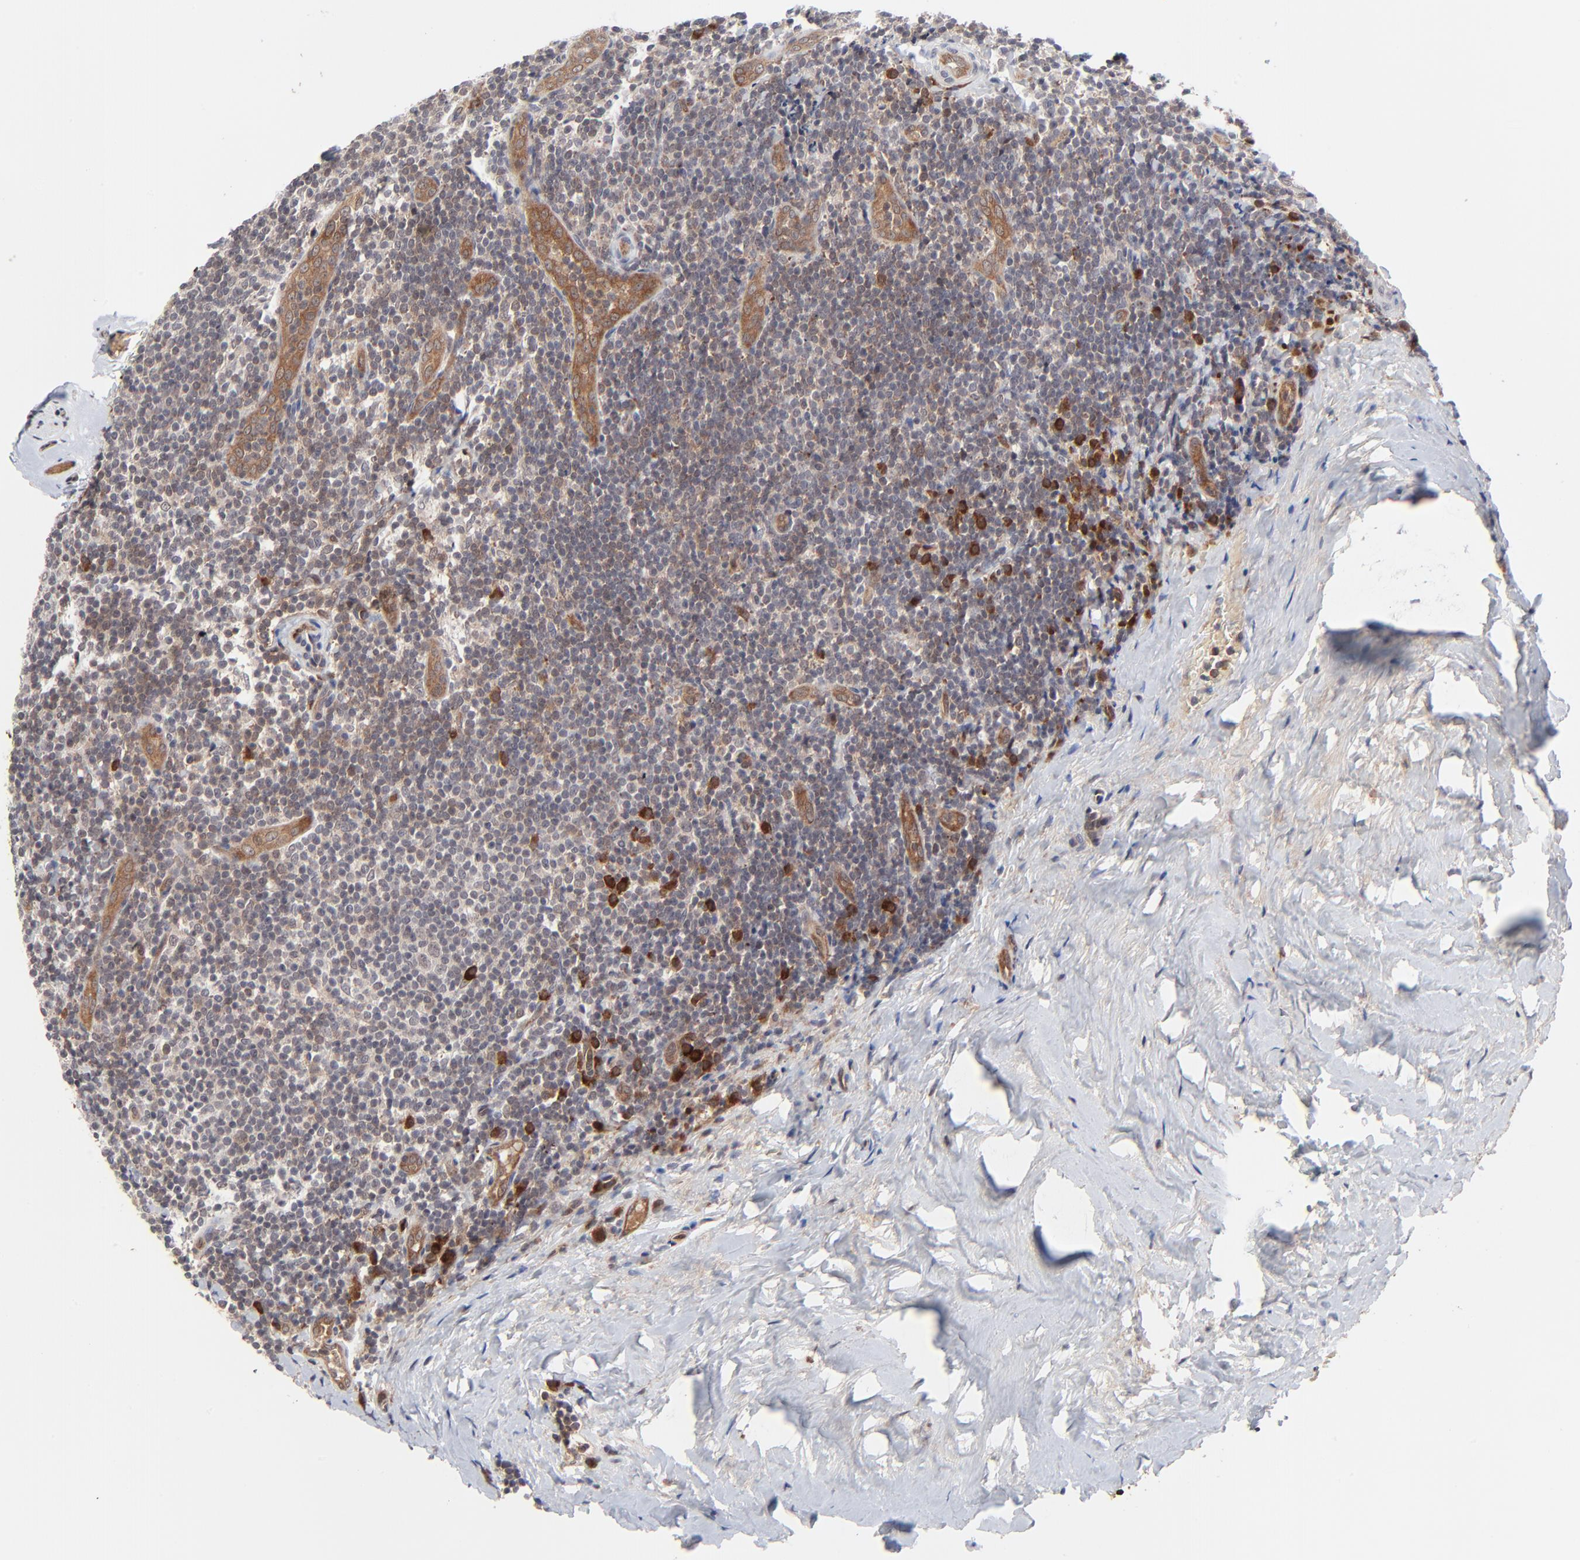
{"staining": {"intensity": "negative", "quantity": "none", "location": "none"}, "tissue": "tonsil", "cell_type": "Germinal center cells", "image_type": "normal", "snomed": [{"axis": "morphology", "description": "Normal tissue, NOS"}, {"axis": "topography", "description": "Tonsil"}], "caption": "DAB immunohistochemical staining of normal tonsil demonstrates no significant expression in germinal center cells.", "gene": "CASP10", "patient": {"sex": "male", "age": 31}}